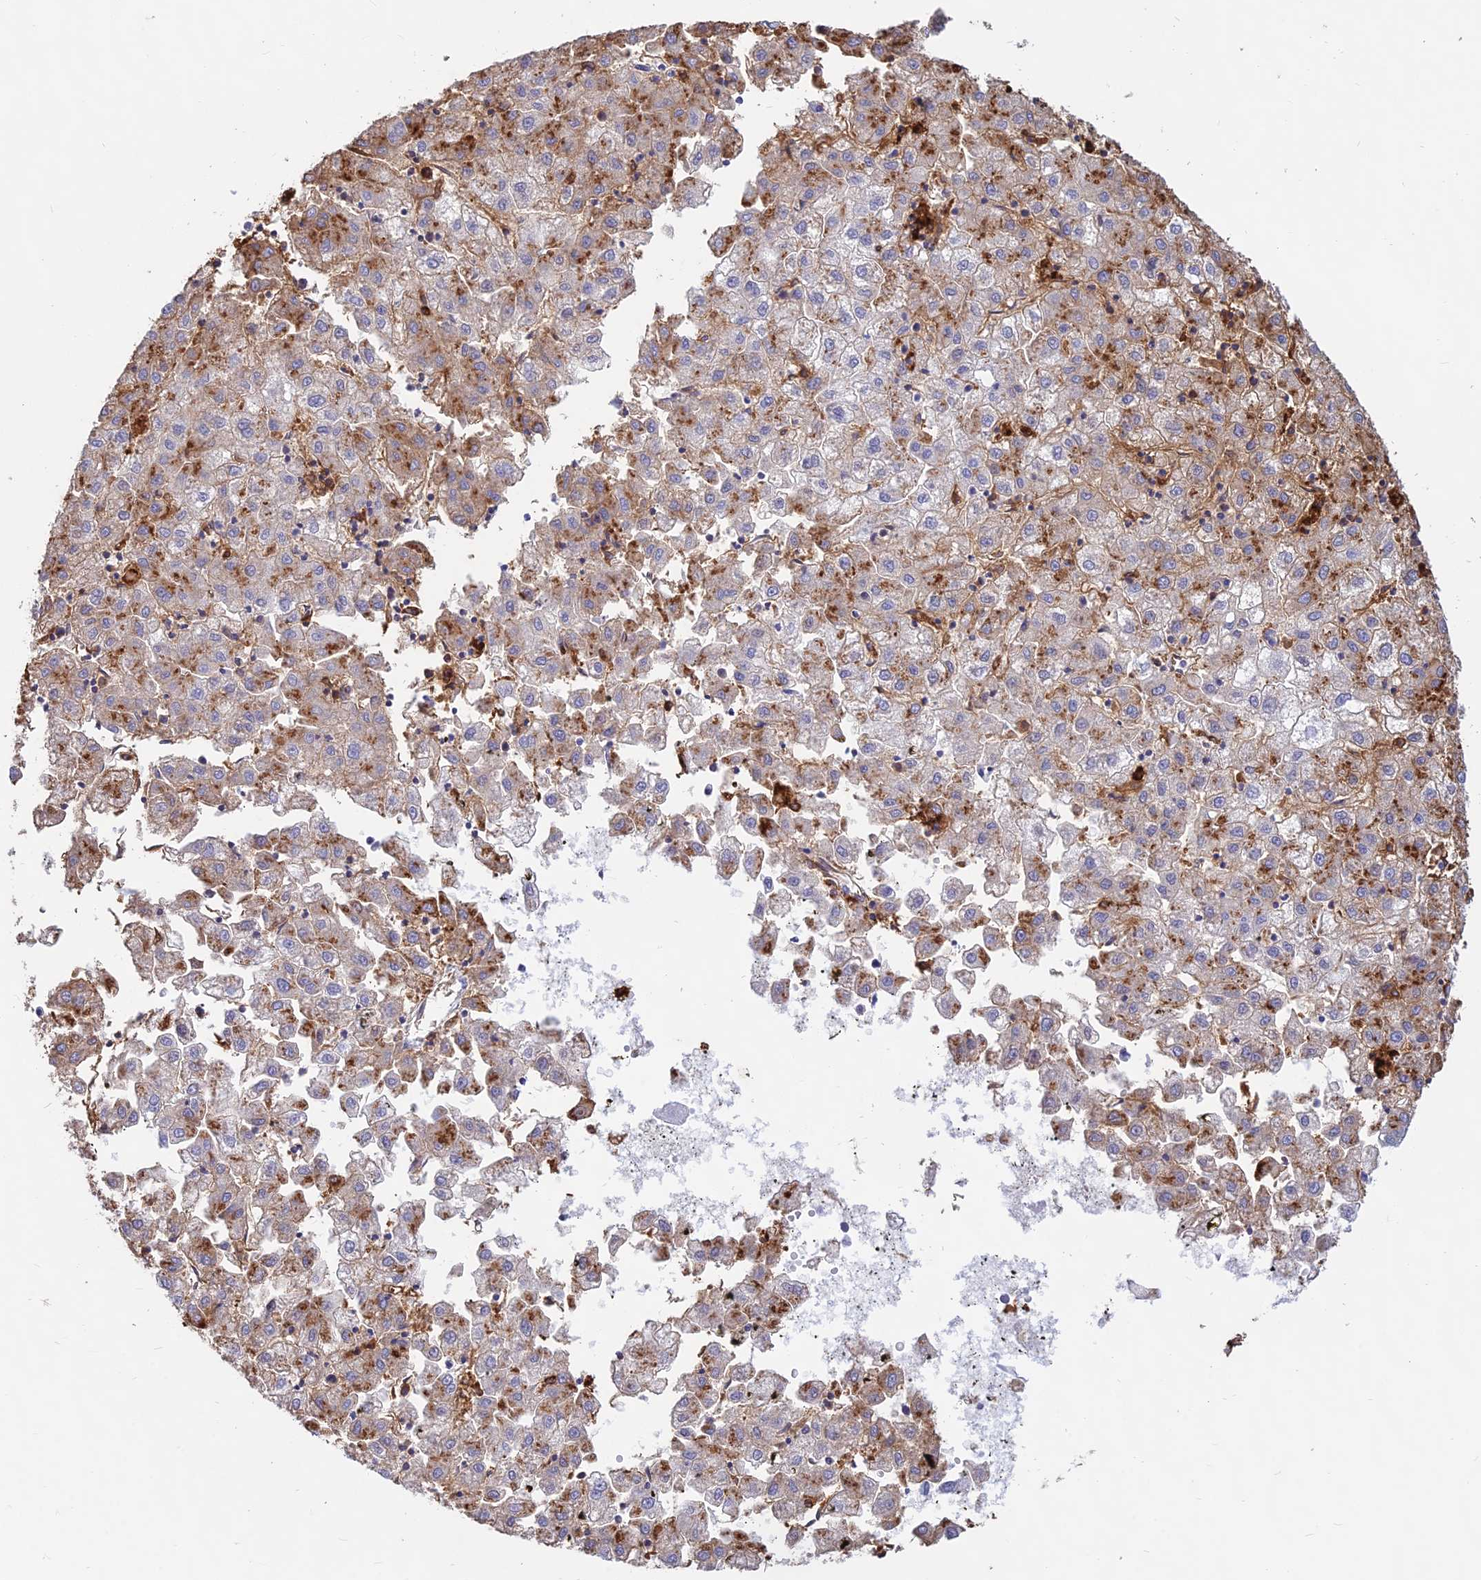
{"staining": {"intensity": "moderate", "quantity": "25%-75%", "location": "cytoplasmic/membranous"}, "tissue": "liver cancer", "cell_type": "Tumor cells", "image_type": "cancer", "snomed": [{"axis": "morphology", "description": "Carcinoma, Hepatocellular, NOS"}, {"axis": "topography", "description": "Liver"}], "caption": "IHC (DAB (3,3'-diaminobenzidine)) staining of human liver cancer reveals moderate cytoplasmic/membranous protein positivity in about 25%-75% of tumor cells.", "gene": "HLA-DRB1", "patient": {"sex": "male", "age": 72}}